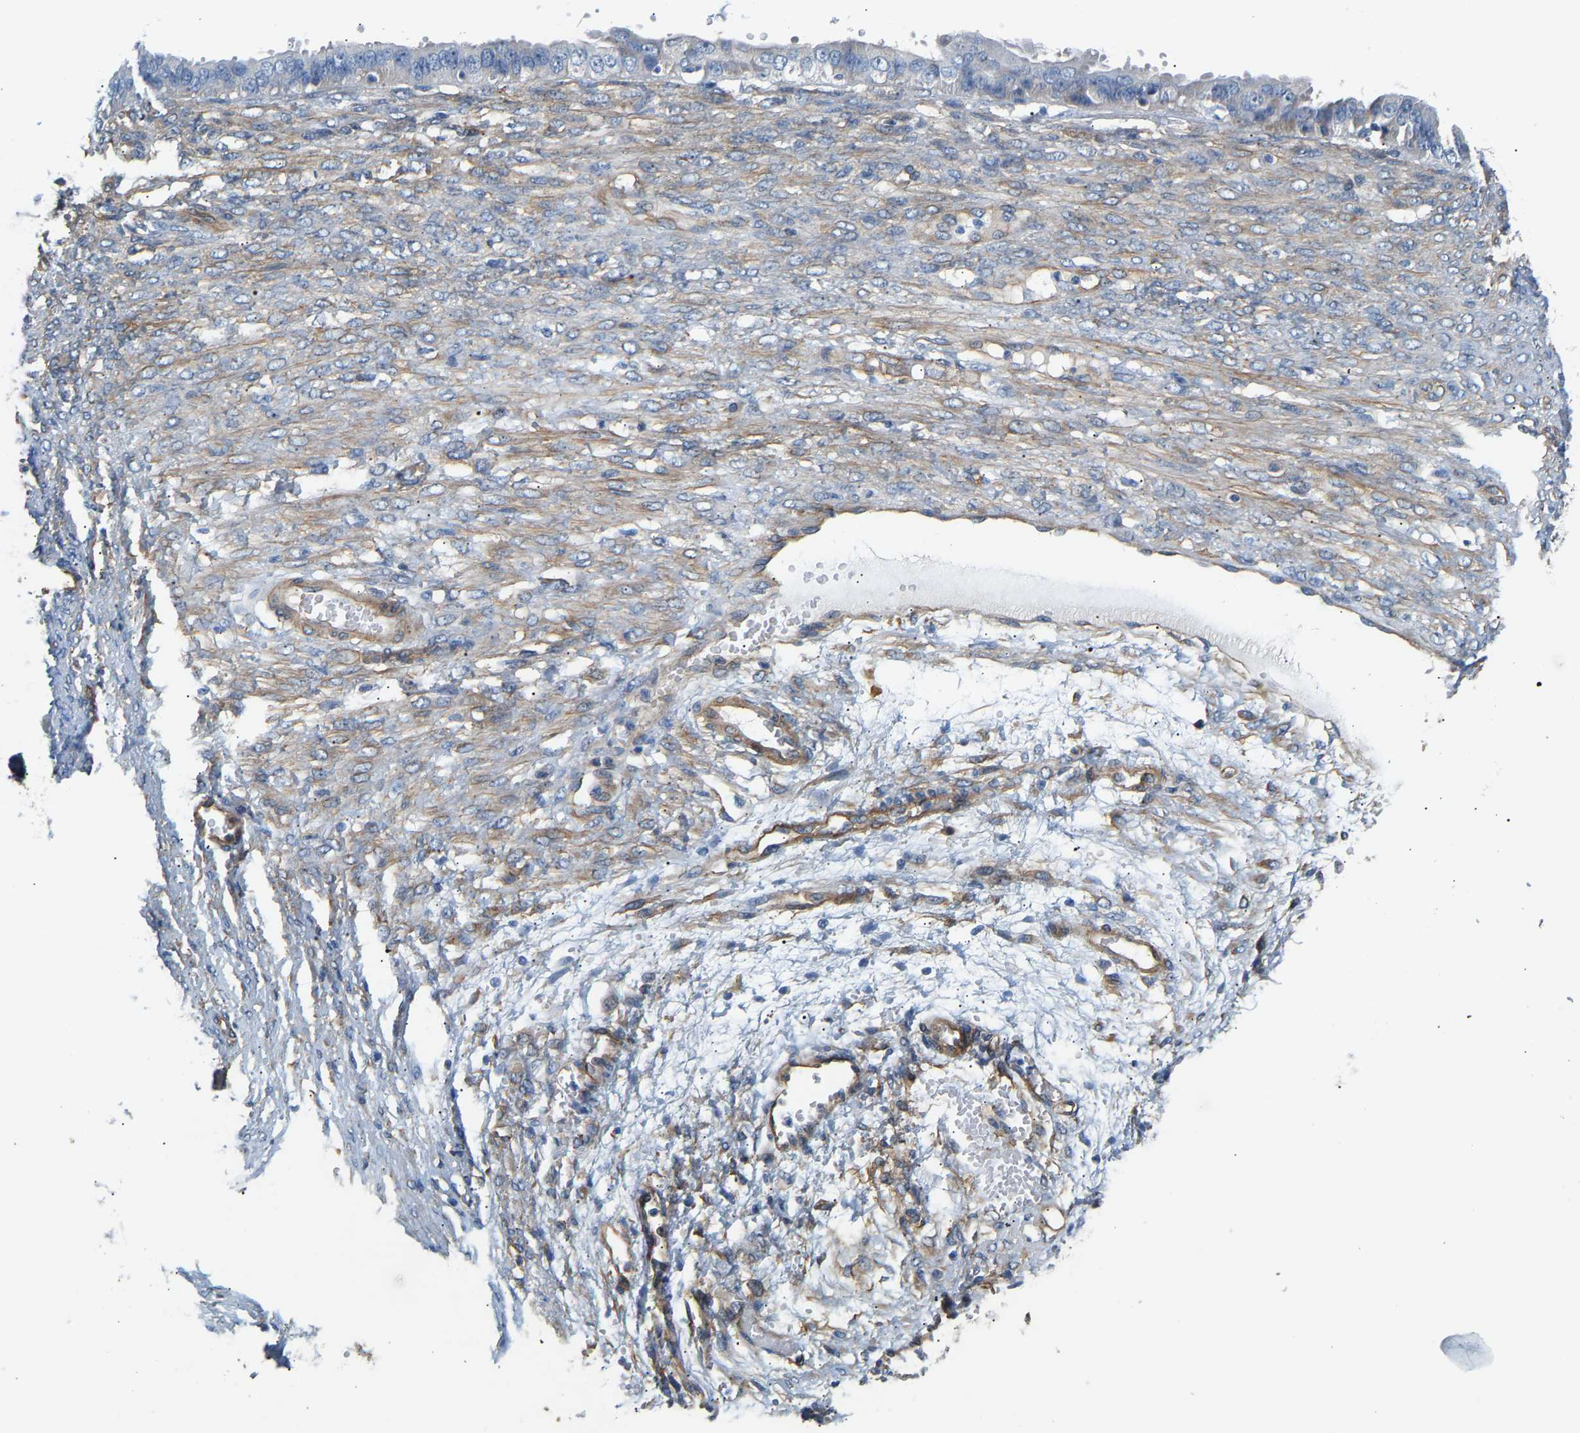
{"staining": {"intensity": "negative", "quantity": "none", "location": "none"}, "tissue": "ovarian cancer", "cell_type": "Tumor cells", "image_type": "cancer", "snomed": [{"axis": "morphology", "description": "Cystadenocarcinoma, serous, NOS"}, {"axis": "topography", "description": "Ovary"}], "caption": "Tumor cells are negative for protein expression in human serous cystadenocarcinoma (ovarian). (Stains: DAB (3,3'-diaminobenzidine) IHC with hematoxylin counter stain, Microscopy: brightfield microscopy at high magnification).", "gene": "PAWR", "patient": {"sex": "female", "age": 58}}